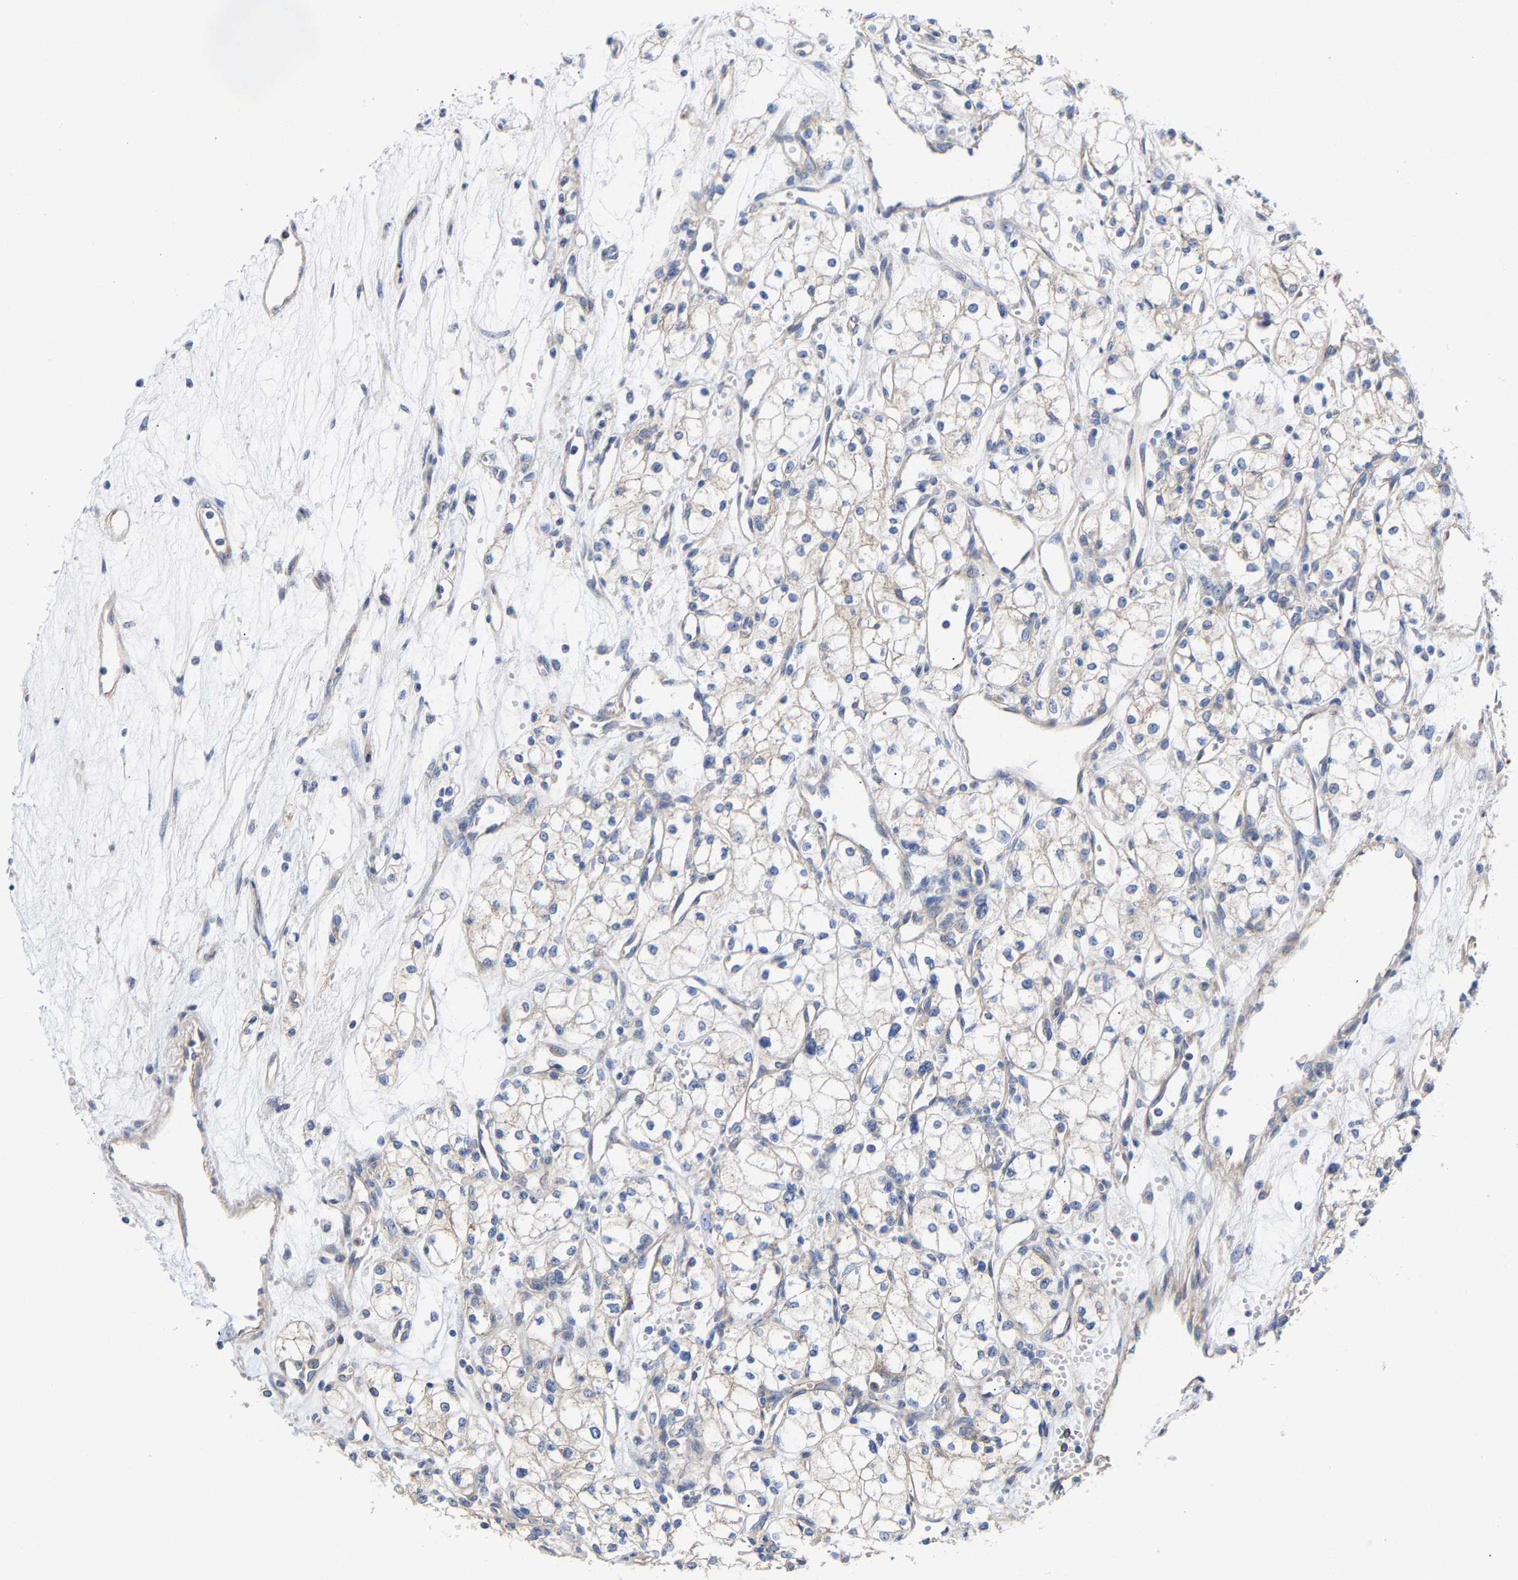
{"staining": {"intensity": "negative", "quantity": "none", "location": "none"}, "tissue": "renal cancer", "cell_type": "Tumor cells", "image_type": "cancer", "snomed": [{"axis": "morphology", "description": "Adenocarcinoma, NOS"}, {"axis": "topography", "description": "Kidney"}], "caption": "This image is of adenocarcinoma (renal) stained with immunohistochemistry to label a protein in brown with the nuclei are counter-stained blue. There is no expression in tumor cells. (Immunohistochemistry (ihc), brightfield microscopy, high magnification).", "gene": "PPP1R15A", "patient": {"sex": "male", "age": 59}}